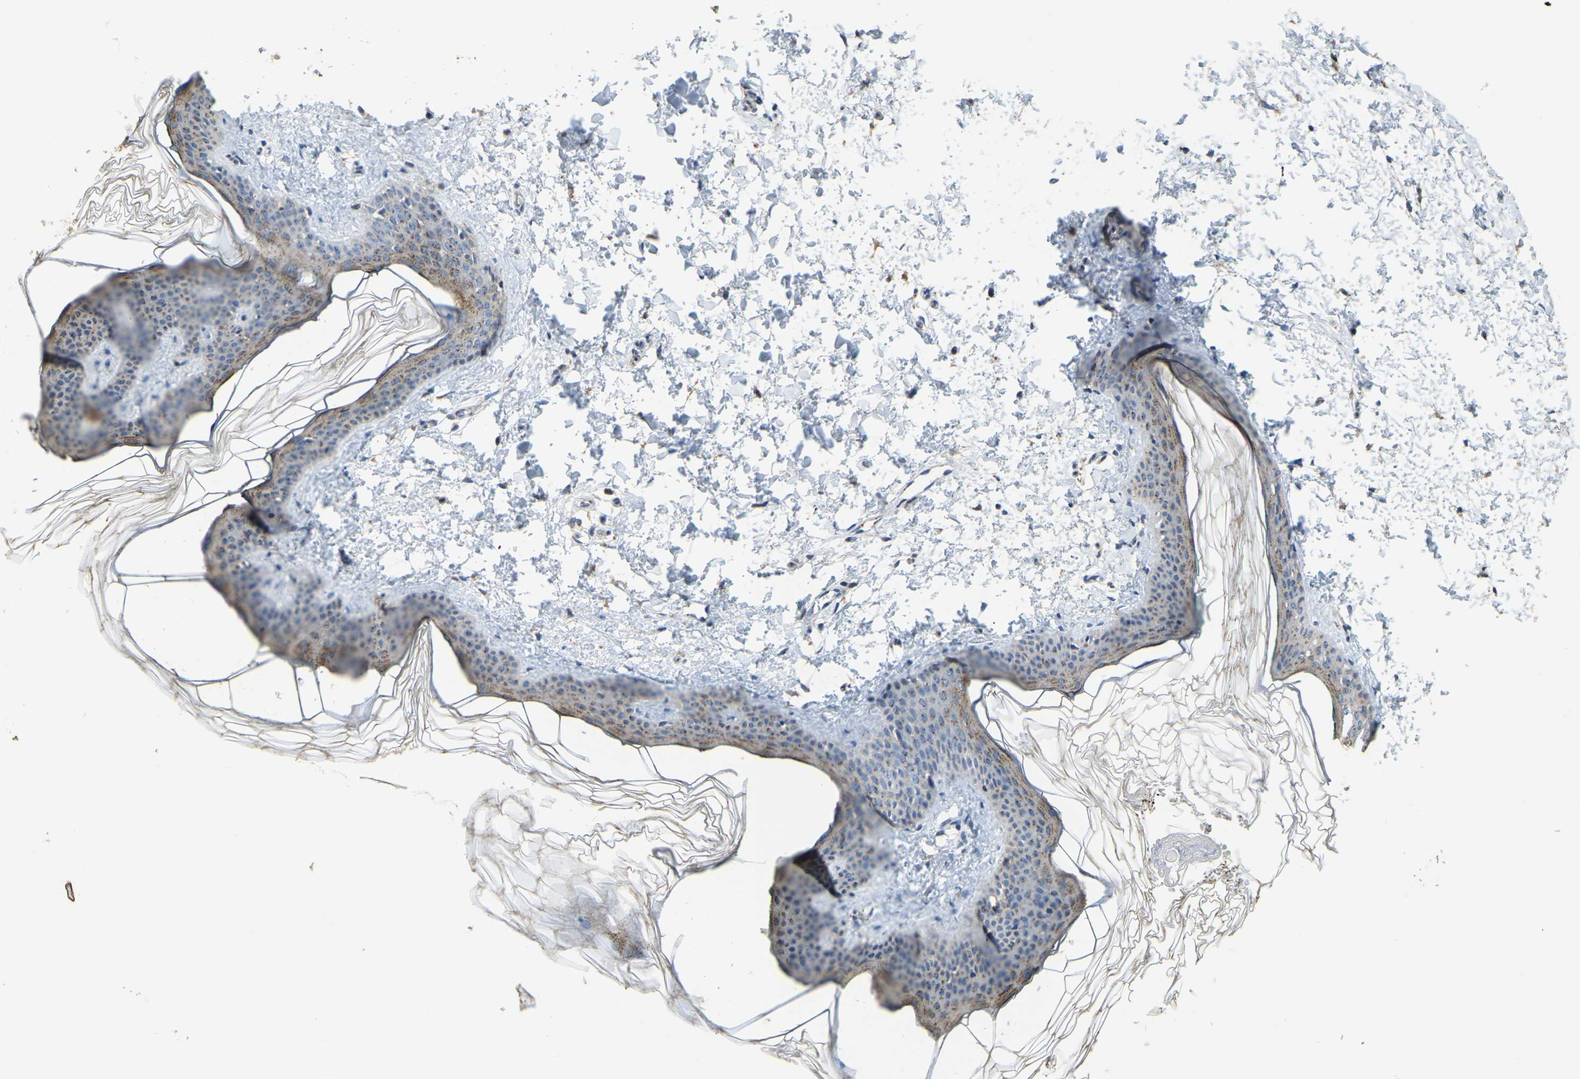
{"staining": {"intensity": "weak", "quantity": ">75%", "location": "cytoplasmic/membranous"}, "tissue": "skin", "cell_type": "Fibroblasts", "image_type": "normal", "snomed": [{"axis": "morphology", "description": "Normal tissue, NOS"}, {"axis": "topography", "description": "Skin"}], "caption": "High-power microscopy captured an immunohistochemistry (IHC) image of unremarkable skin, revealing weak cytoplasmic/membranous positivity in about >75% of fibroblasts.", "gene": "FAM174A", "patient": {"sex": "female", "age": 17}}